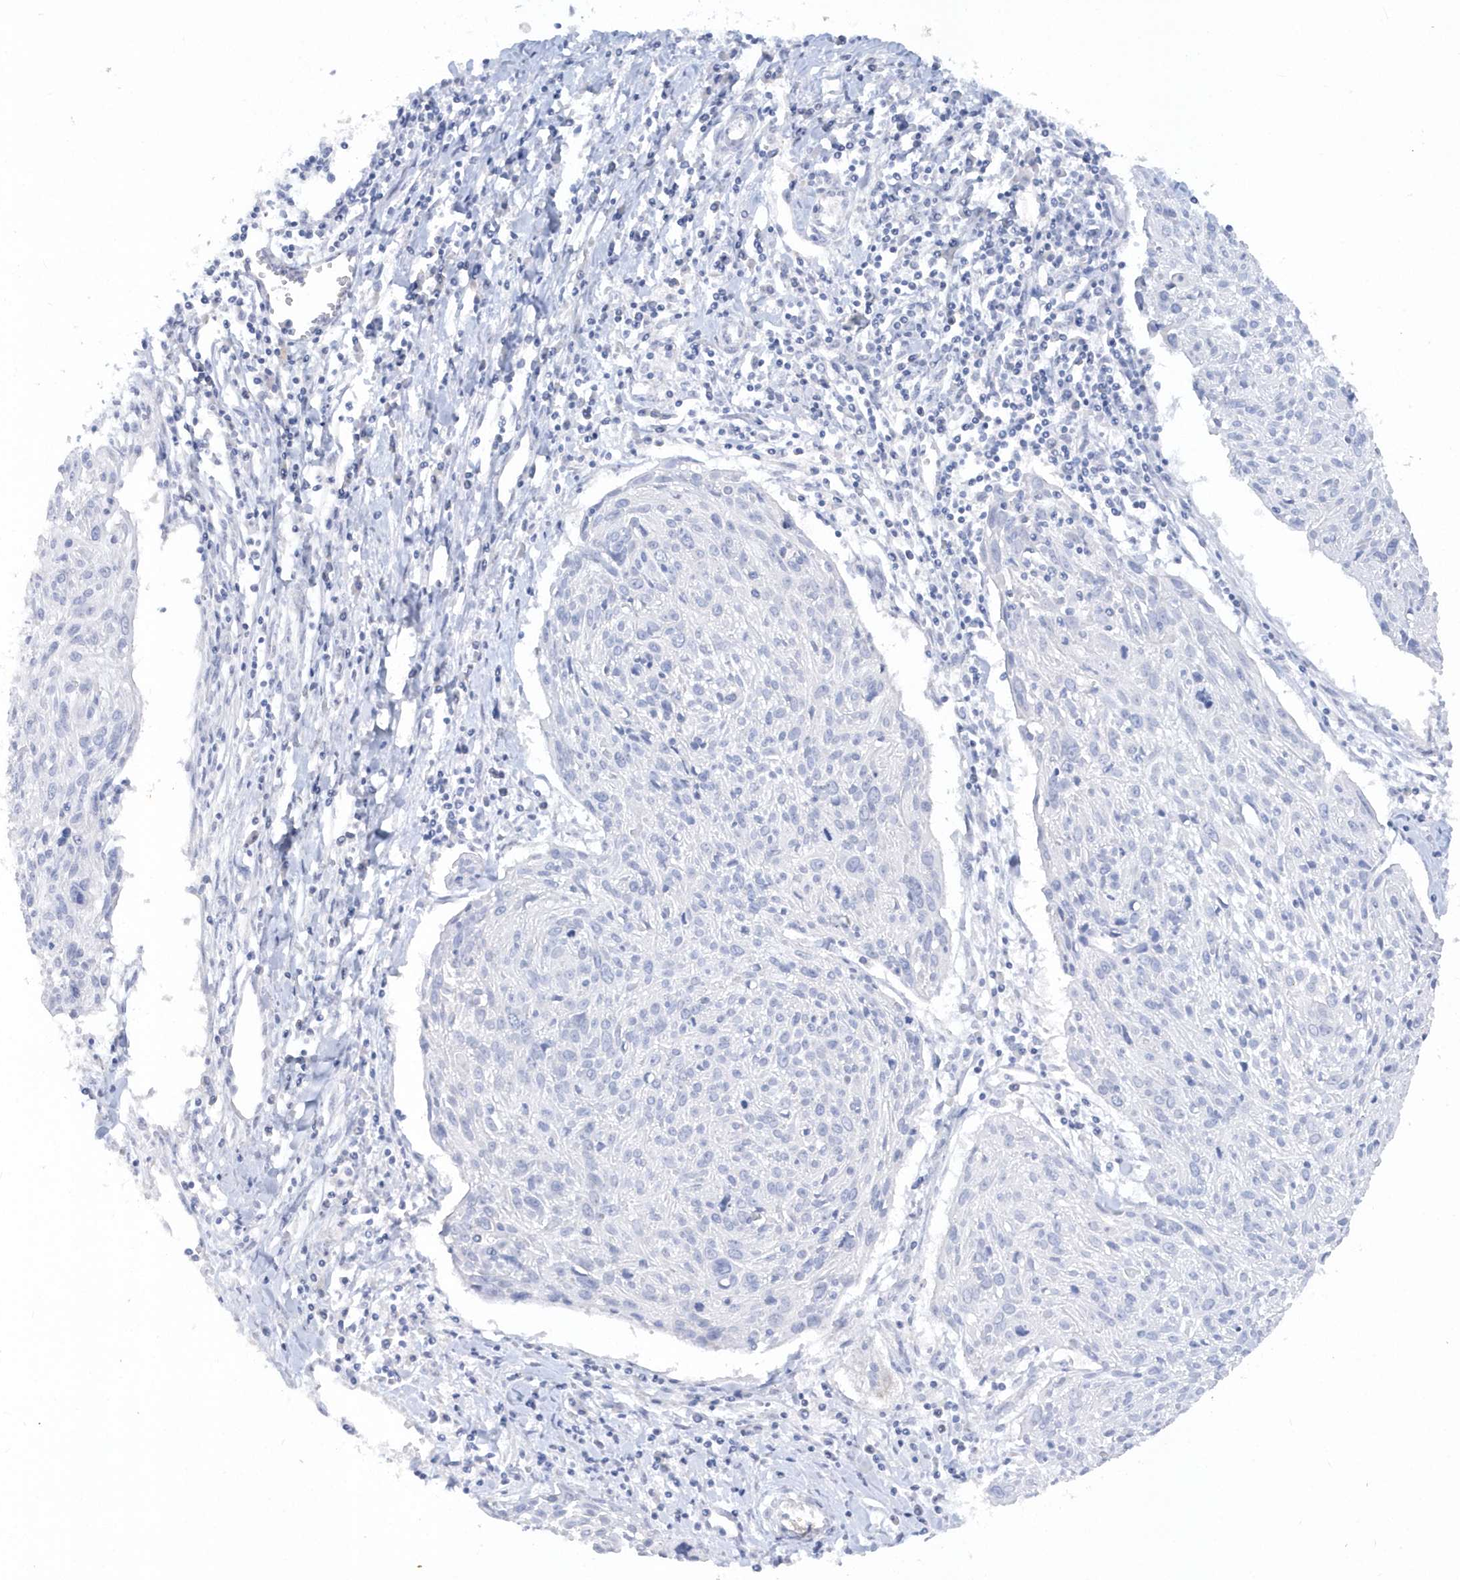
{"staining": {"intensity": "negative", "quantity": "none", "location": "none"}, "tissue": "cervical cancer", "cell_type": "Tumor cells", "image_type": "cancer", "snomed": [{"axis": "morphology", "description": "Squamous cell carcinoma, NOS"}, {"axis": "topography", "description": "Cervix"}], "caption": "This is a histopathology image of IHC staining of cervical squamous cell carcinoma, which shows no positivity in tumor cells. Brightfield microscopy of immunohistochemistry (IHC) stained with DAB (brown) and hematoxylin (blue), captured at high magnification.", "gene": "RPE", "patient": {"sex": "female", "age": 51}}